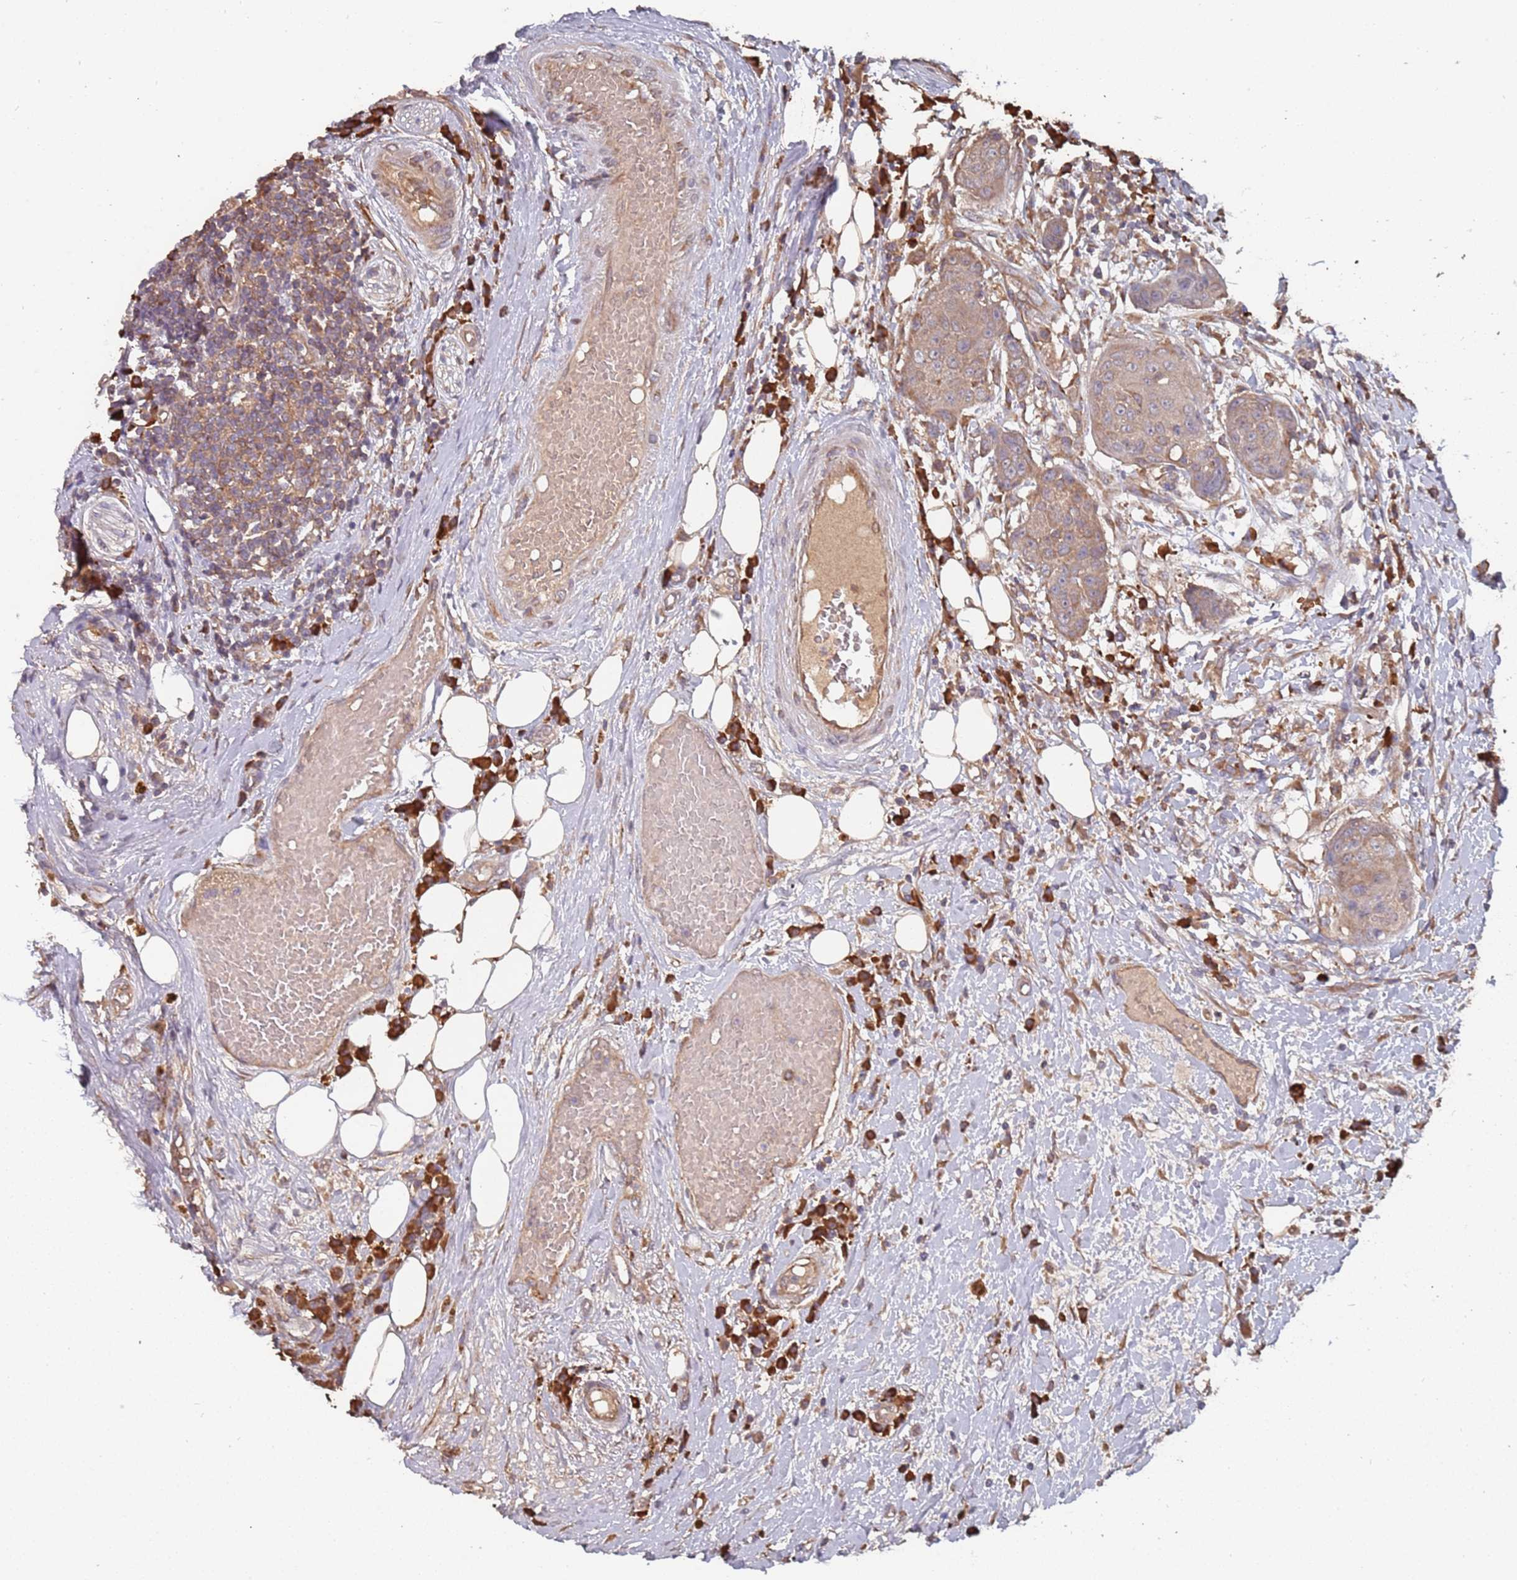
{"staining": {"intensity": "moderate", "quantity": ">75%", "location": "cytoplasmic/membranous"}, "tissue": "urothelial cancer", "cell_type": "Tumor cells", "image_type": "cancer", "snomed": [{"axis": "morphology", "description": "Urothelial carcinoma, High grade"}, {"axis": "topography", "description": "Urinary bladder"}], "caption": "A brown stain highlights moderate cytoplasmic/membranous expression of a protein in human urothelial cancer tumor cells. (Brightfield microscopy of DAB IHC at high magnification).", "gene": "ATG5", "patient": {"sex": "female", "age": 63}}